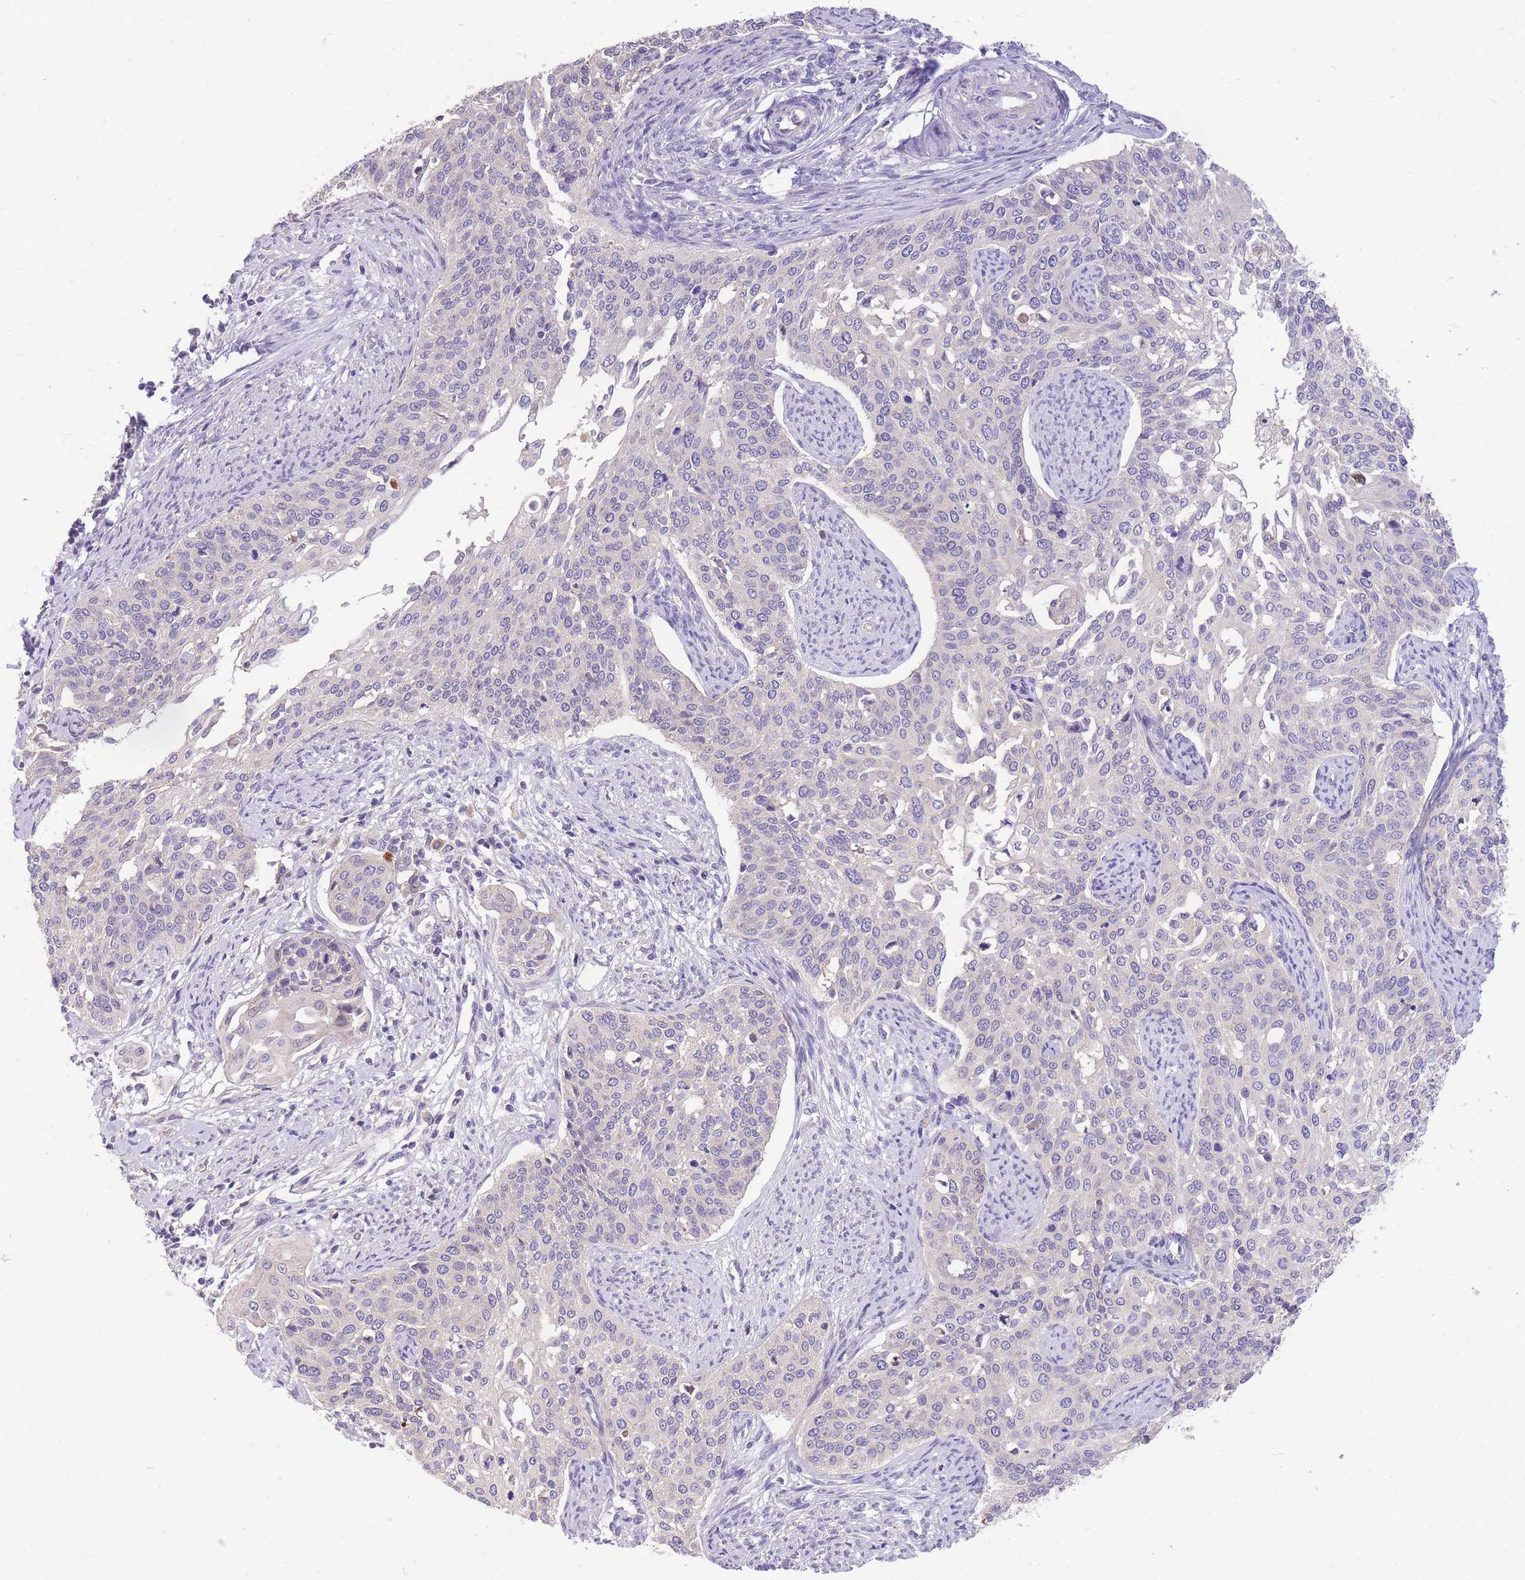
{"staining": {"intensity": "weak", "quantity": "<25%", "location": "cytoplasmic/membranous"}, "tissue": "cervical cancer", "cell_type": "Tumor cells", "image_type": "cancer", "snomed": [{"axis": "morphology", "description": "Squamous cell carcinoma, NOS"}, {"axis": "topography", "description": "Cervix"}], "caption": "This is a image of immunohistochemistry (IHC) staining of squamous cell carcinoma (cervical), which shows no positivity in tumor cells.", "gene": "OR5T1", "patient": {"sex": "female", "age": 44}}